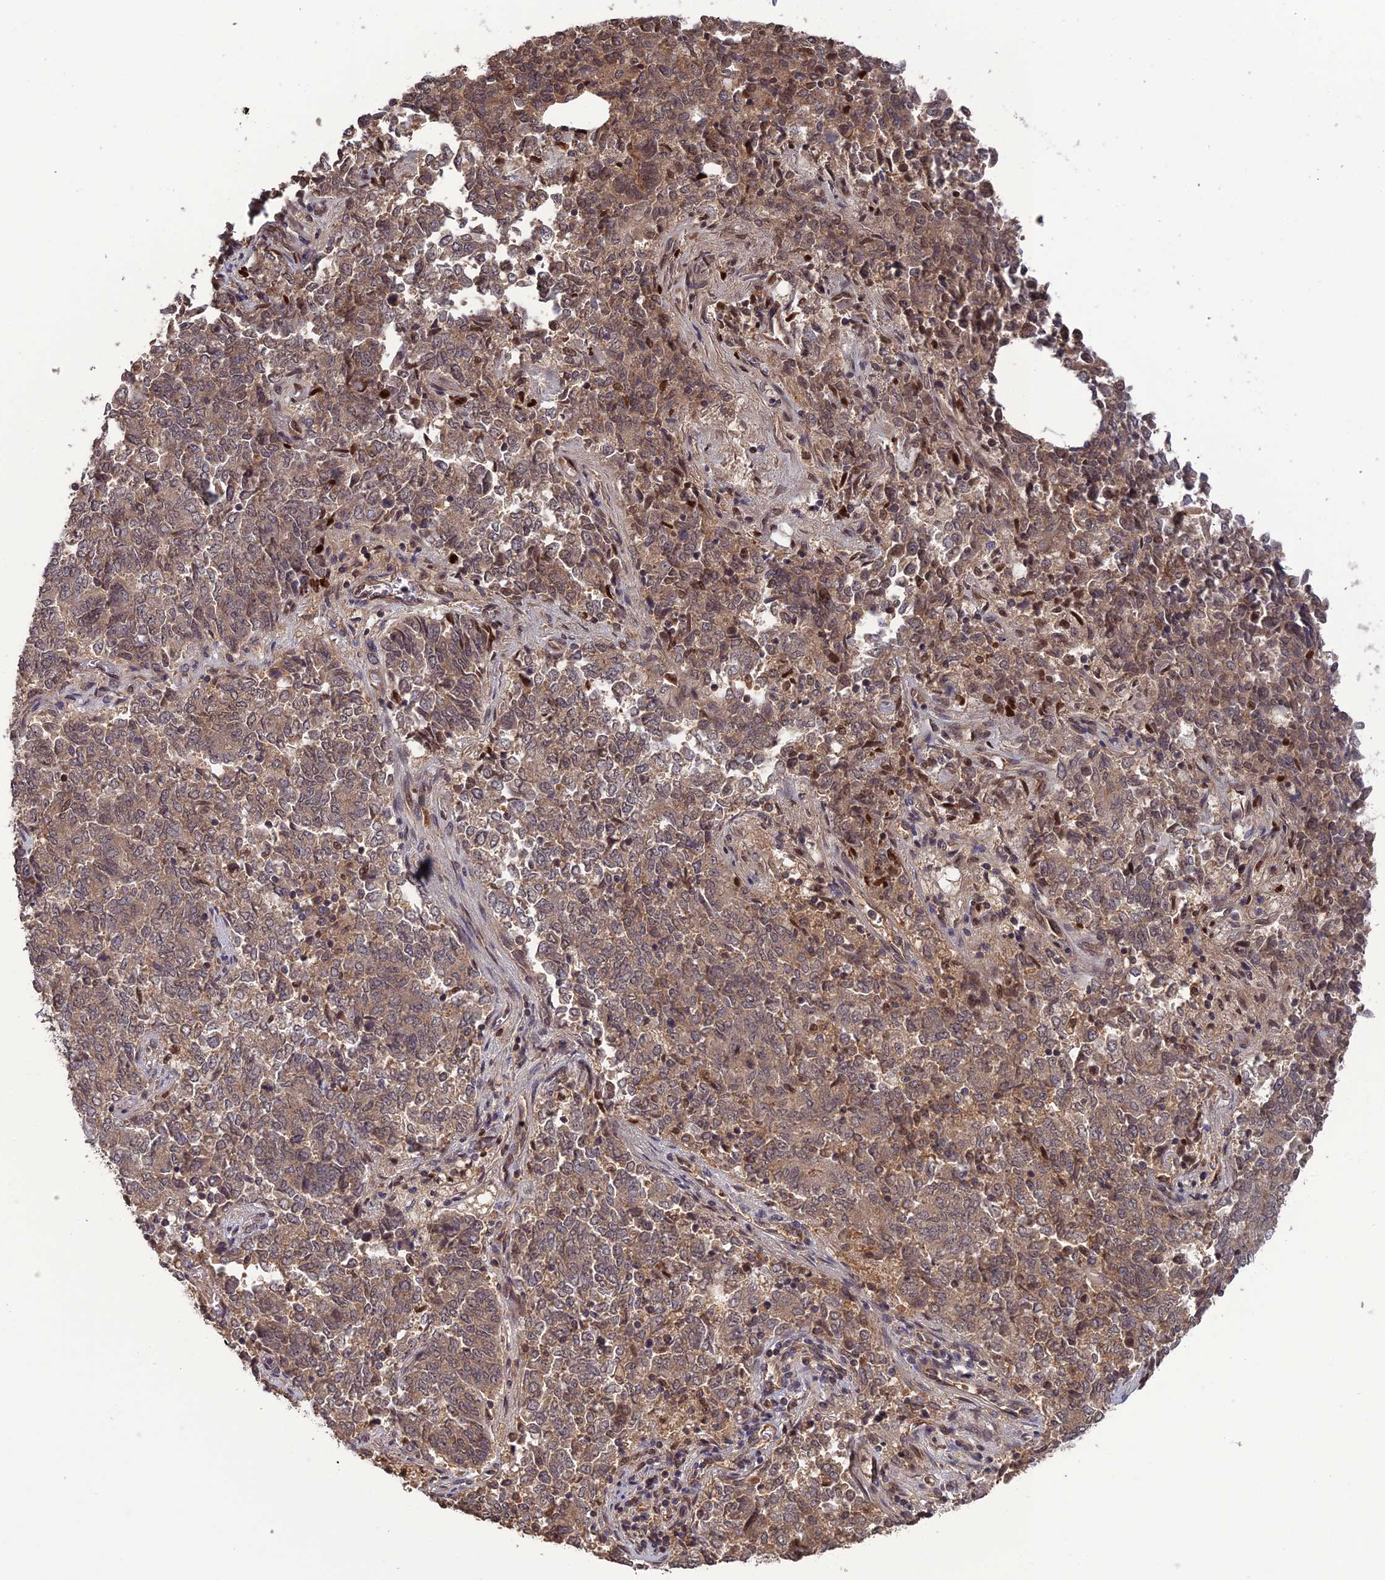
{"staining": {"intensity": "moderate", "quantity": ">75%", "location": "cytoplasmic/membranous"}, "tissue": "endometrial cancer", "cell_type": "Tumor cells", "image_type": "cancer", "snomed": [{"axis": "morphology", "description": "Adenocarcinoma, NOS"}, {"axis": "topography", "description": "Endometrium"}], "caption": "Moderate cytoplasmic/membranous staining is present in about >75% of tumor cells in endometrial adenocarcinoma.", "gene": "LIN37", "patient": {"sex": "female", "age": 80}}